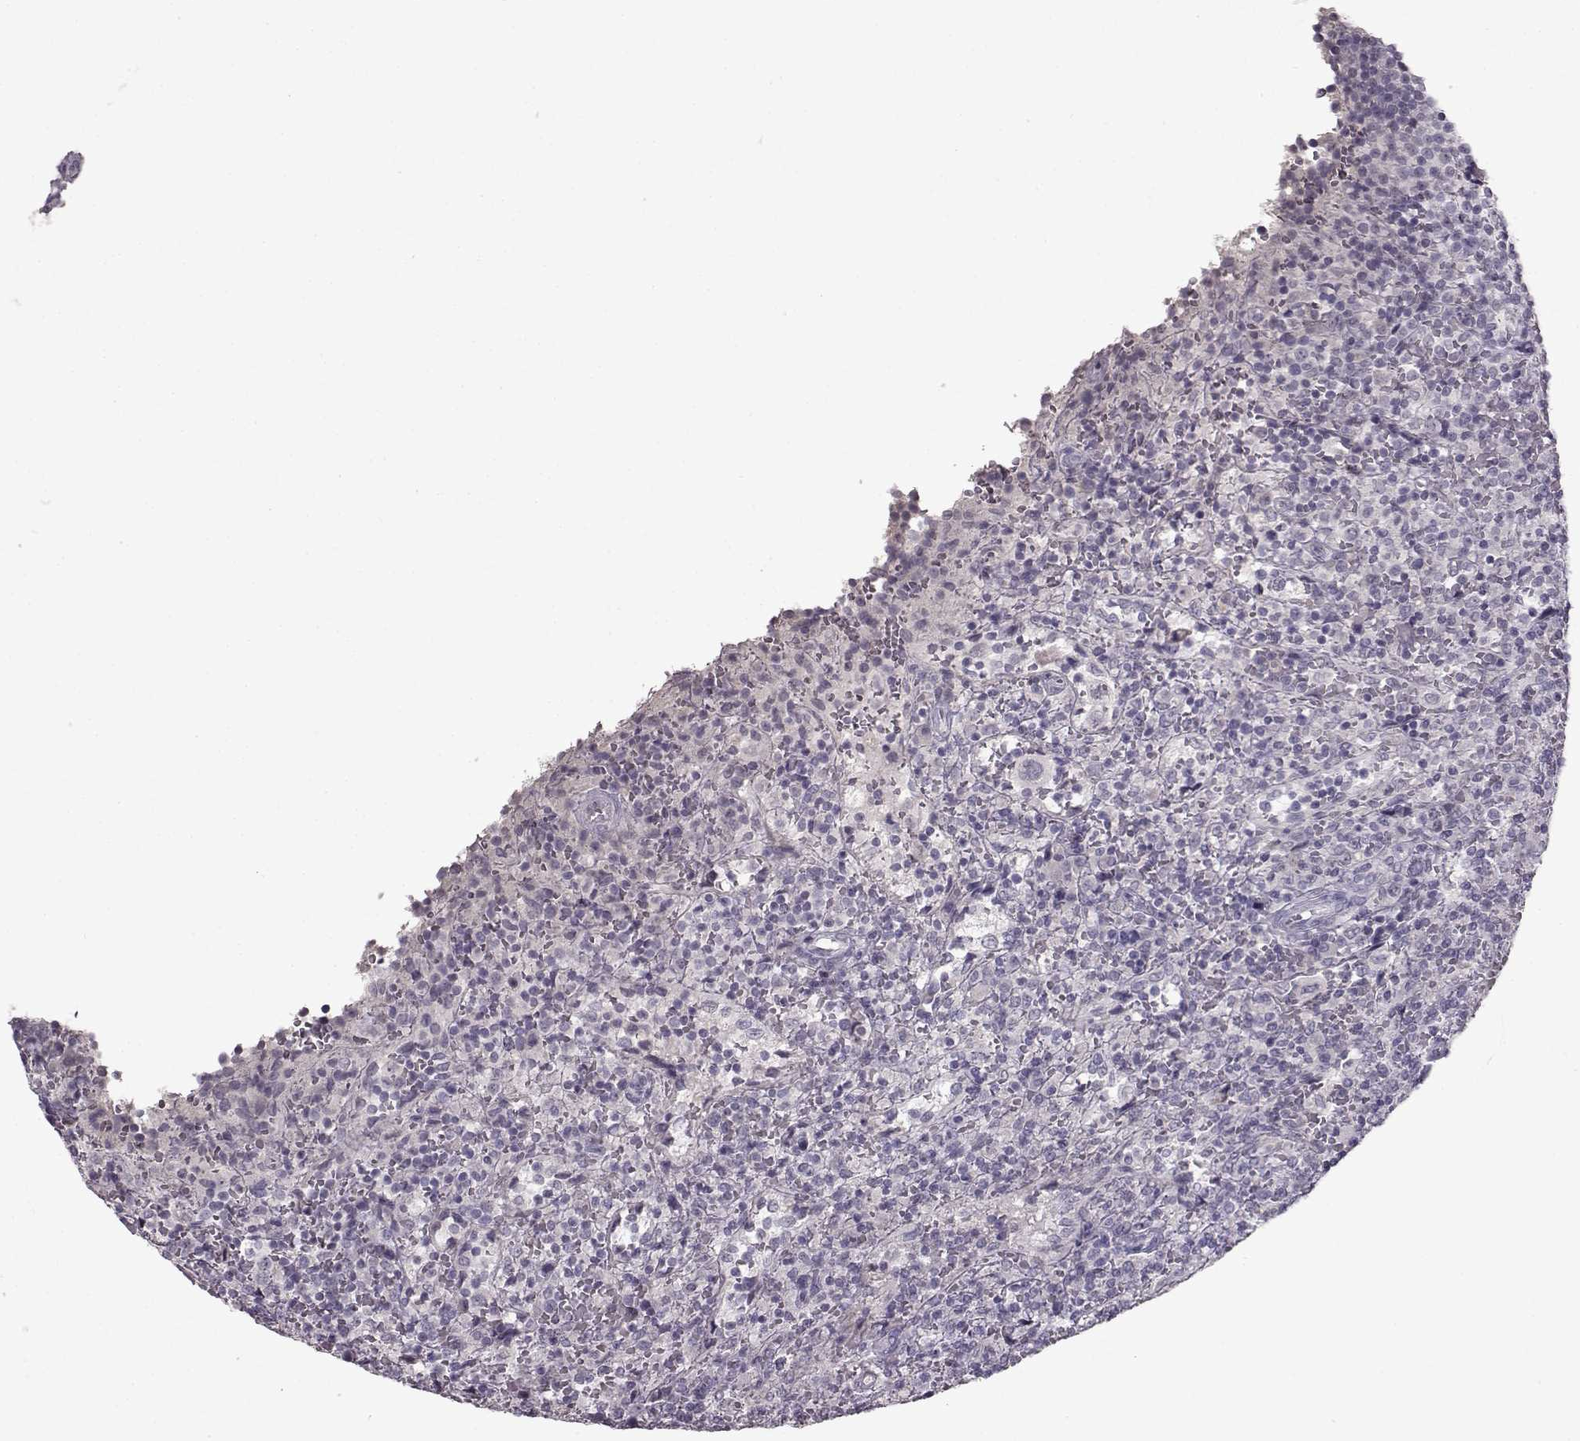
{"staining": {"intensity": "negative", "quantity": "none", "location": "none"}, "tissue": "lymphoma", "cell_type": "Tumor cells", "image_type": "cancer", "snomed": [{"axis": "morphology", "description": "Malignant lymphoma, non-Hodgkin's type, Low grade"}, {"axis": "topography", "description": "Spleen"}], "caption": "A high-resolution photomicrograph shows immunohistochemistry (IHC) staining of lymphoma, which exhibits no significant staining in tumor cells. (IHC, brightfield microscopy, high magnification).", "gene": "LHB", "patient": {"sex": "male", "age": 62}}